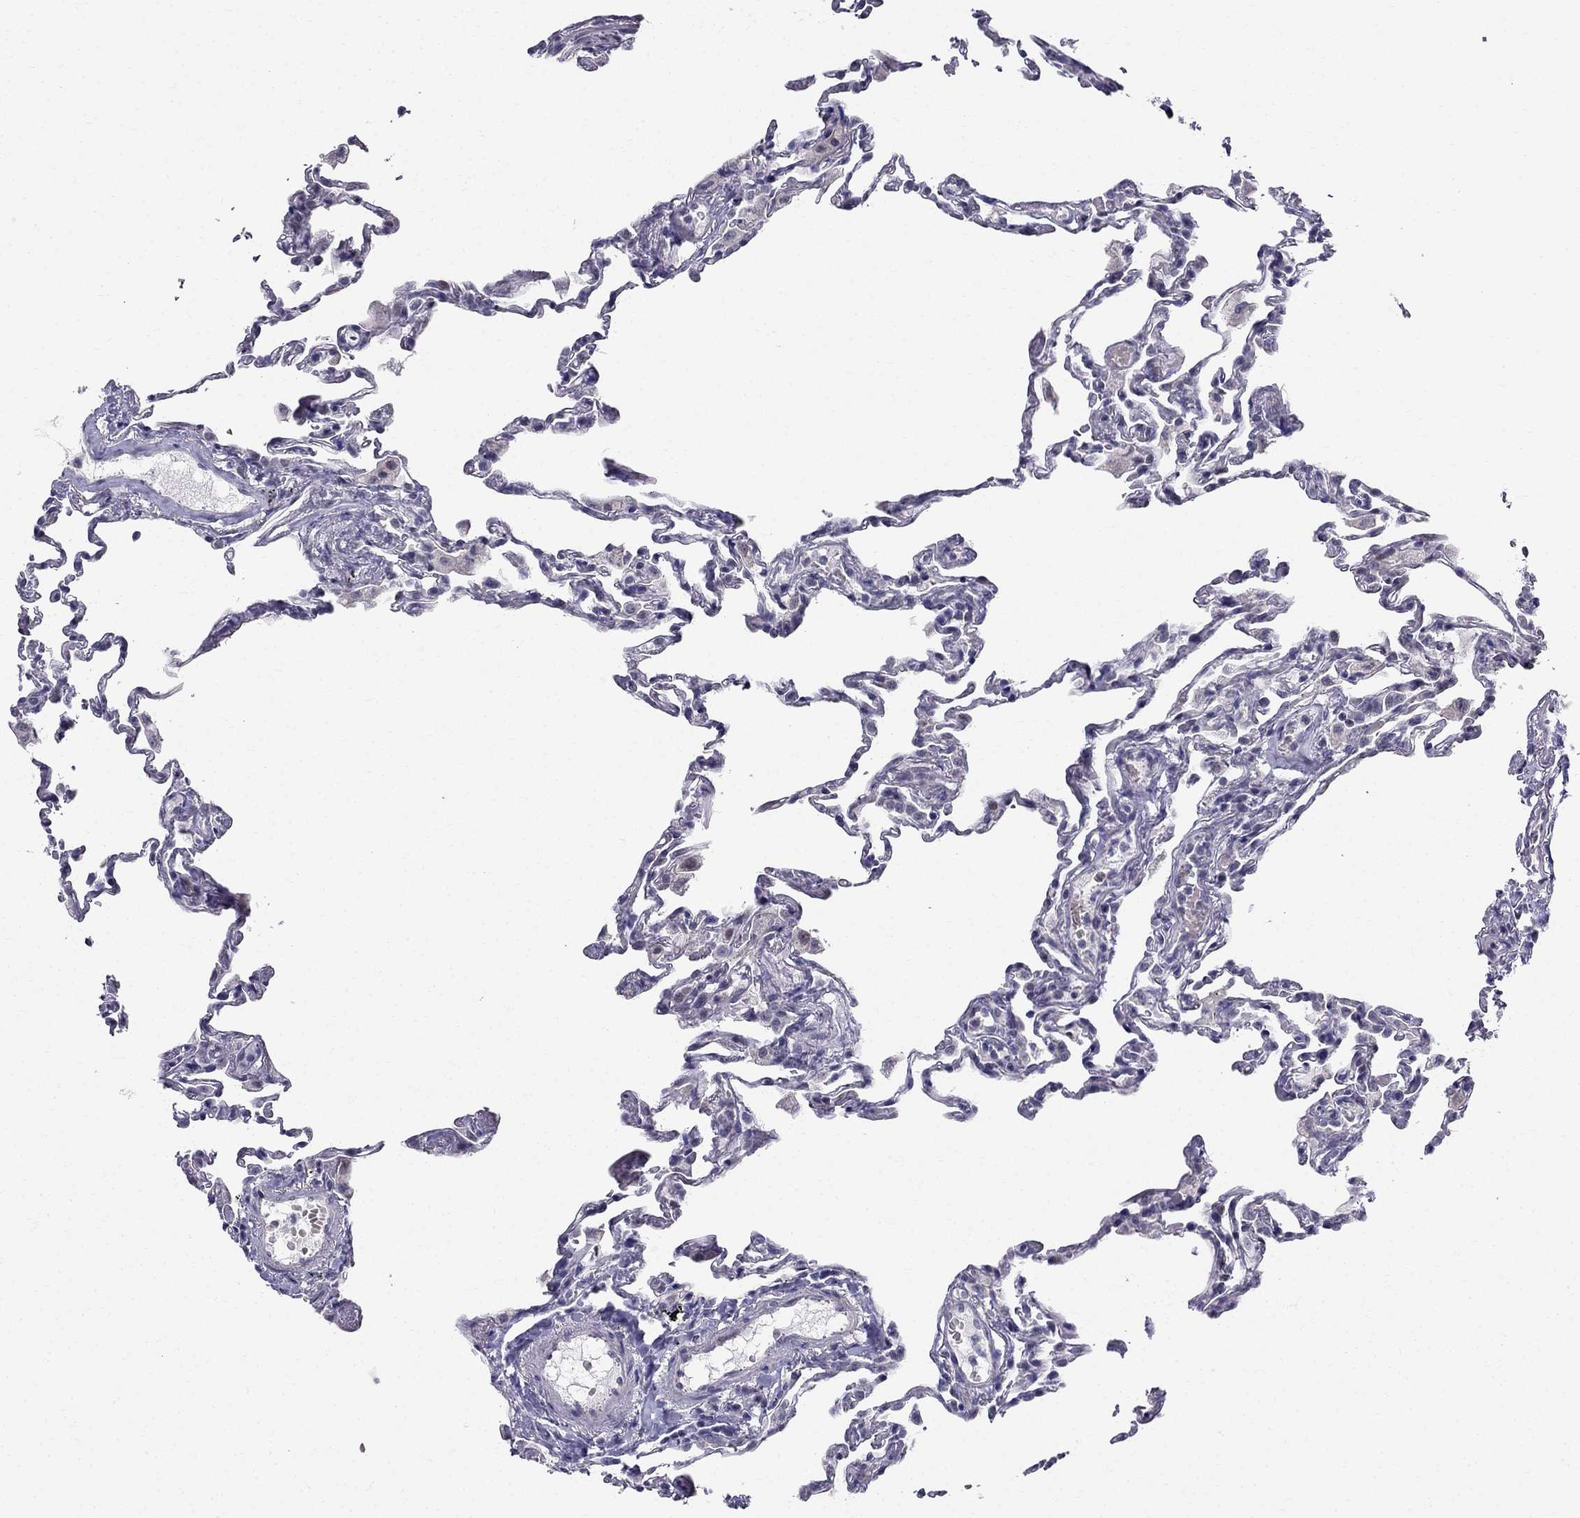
{"staining": {"intensity": "negative", "quantity": "none", "location": "none"}, "tissue": "lung", "cell_type": "Alveolar cells", "image_type": "normal", "snomed": [{"axis": "morphology", "description": "Normal tissue, NOS"}, {"axis": "topography", "description": "Lung"}], "caption": "Benign lung was stained to show a protein in brown. There is no significant expression in alveolar cells. (DAB (3,3'-diaminobenzidine) immunohistochemistry (IHC), high magnification).", "gene": "BAG5", "patient": {"sex": "female", "age": 57}}